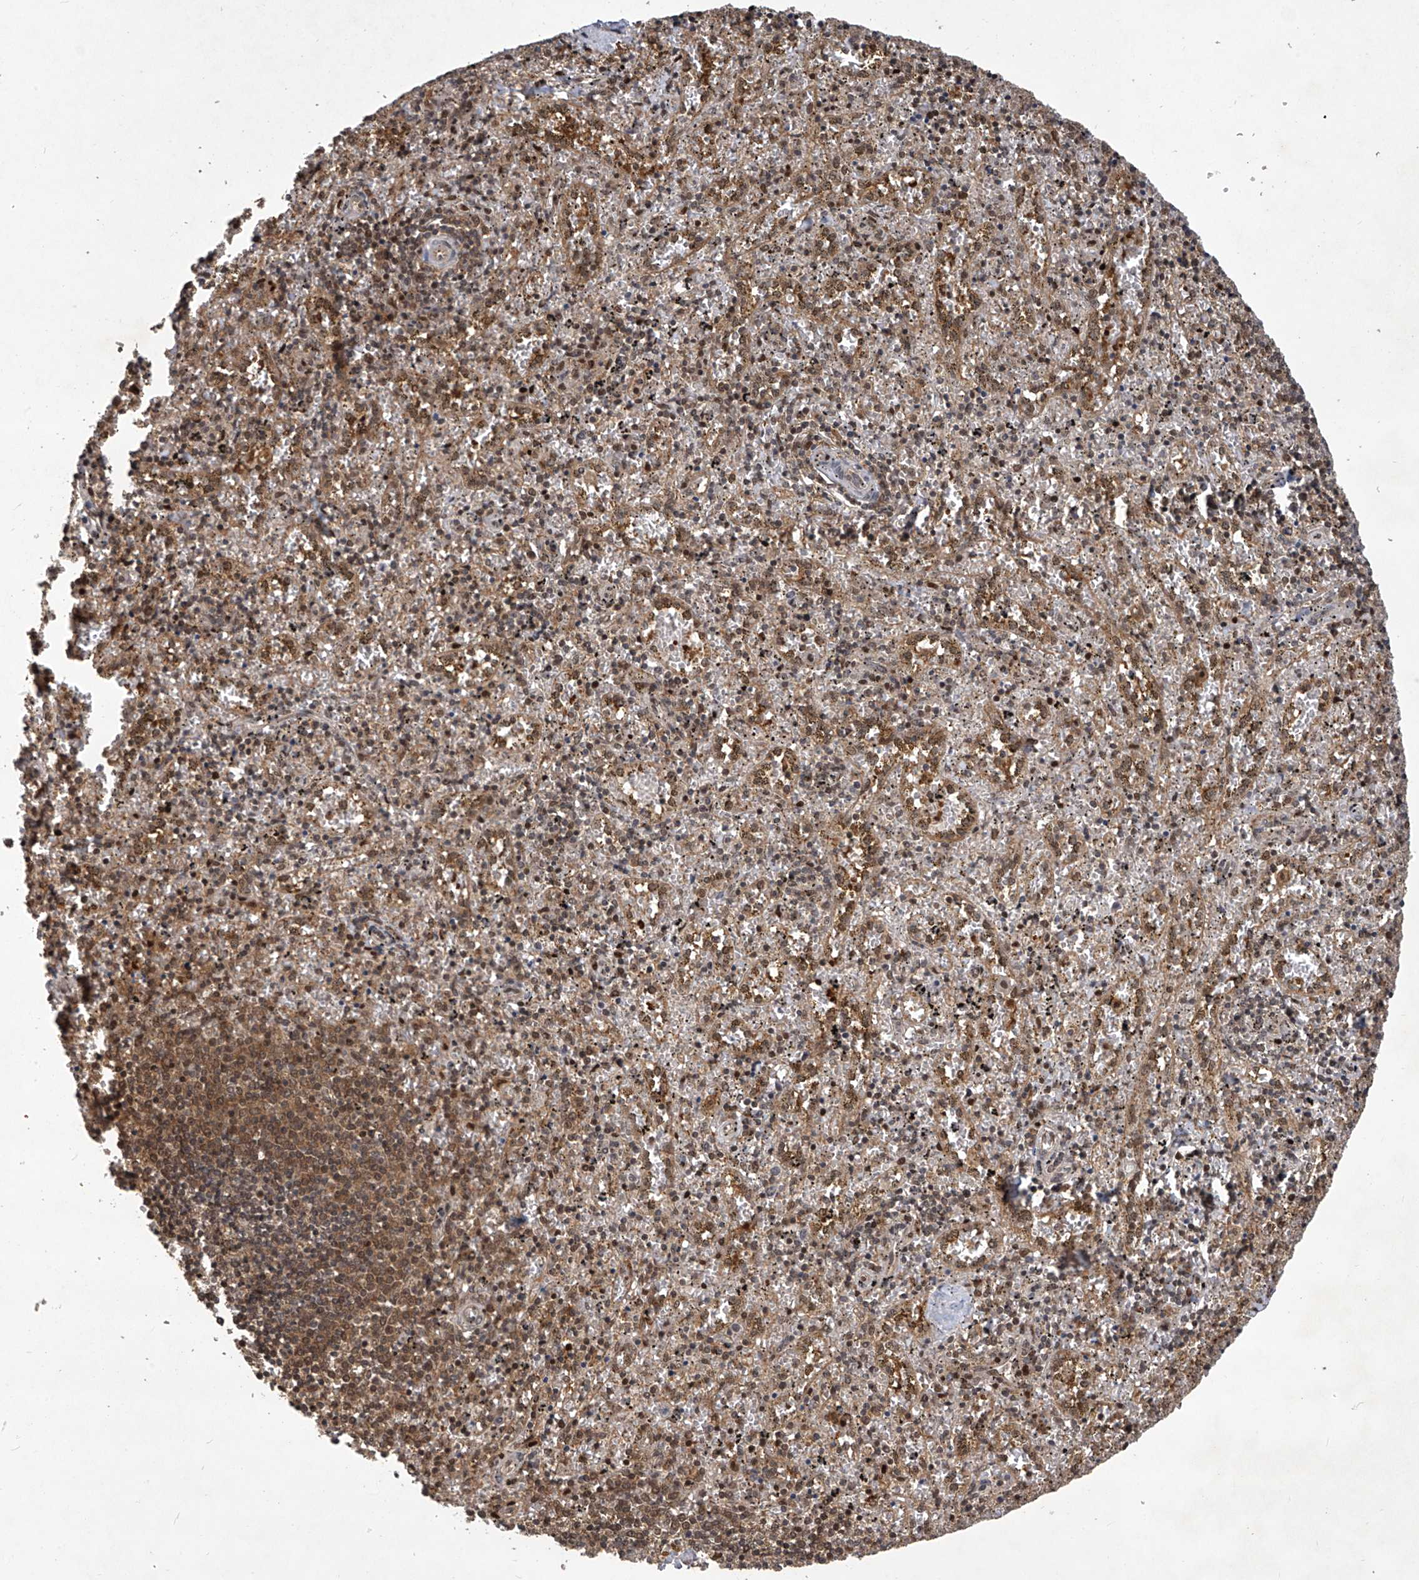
{"staining": {"intensity": "moderate", "quantity": "25%-75%", "location": "cytoplasmic/membranous,nuclear"}, "tissue": "spleen", "cell_type": "Cells in red pulp", "image_type": "normal", "snomed": [{"axis": "morphology", "description": "Normal tissue, NOS"}, {"axis": "topography", "description": "Spleen"}], "caption": "Protein analysis of unremarkable spleen shows moderate cytoplasmic/membranous,nuclear expression in about 25%-75% of cells in red pulp. (brown staining indicates protein expression, while blue staining denotes nuclei).", "gene": "PSMB1", "patient": {"sex": "male", "age": 11}}